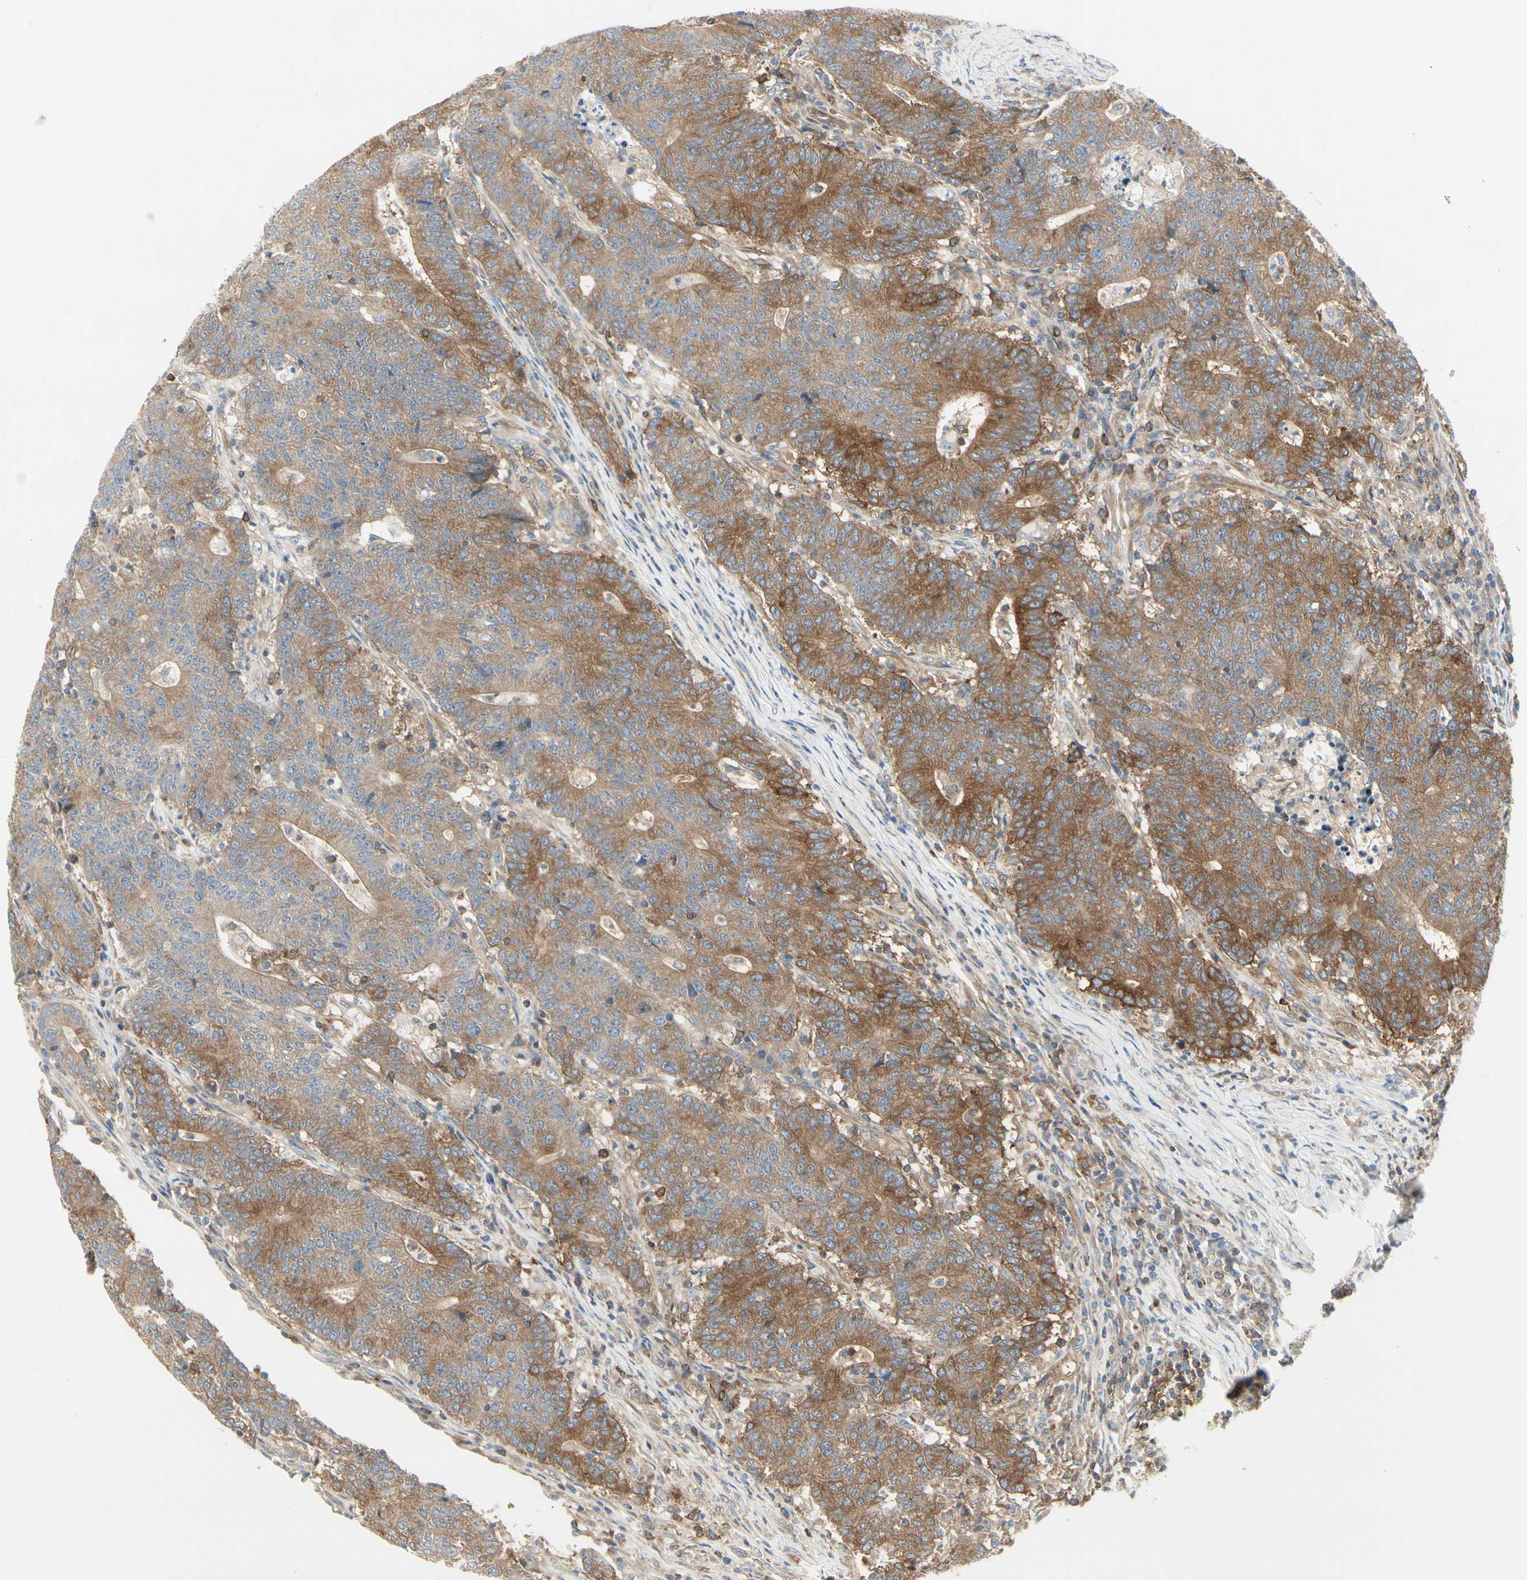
{"staining": {"intensity": "moderate", "quantity": ">75%", "location": "cytoplasmic/membranous"}, "tissue": "colorectal cancer", "cell_type": "Tumor cells", "image_type": "cancer", "snomed": [{"axis": "morphology", "description": "Normal tissue, NOS"}, {"axis": "morphology", "description": "Adenocarcinoma, NOS"}, {"axis": "topography", "description": "Colon"}], "caption": "Moderate cytoplasmic/membranous protein staining is appreciated in about >75% of tumor cells in colorectal adenocarcinoma. The protein of interest is stained brown, and the nuclei are stained in blue (DAB (3,3'-diaminobenzidine) IHC with brightfield microscopy, high magnification).", "gene": "NFKB2", "patient": {"sex": "female", "age": 75}}